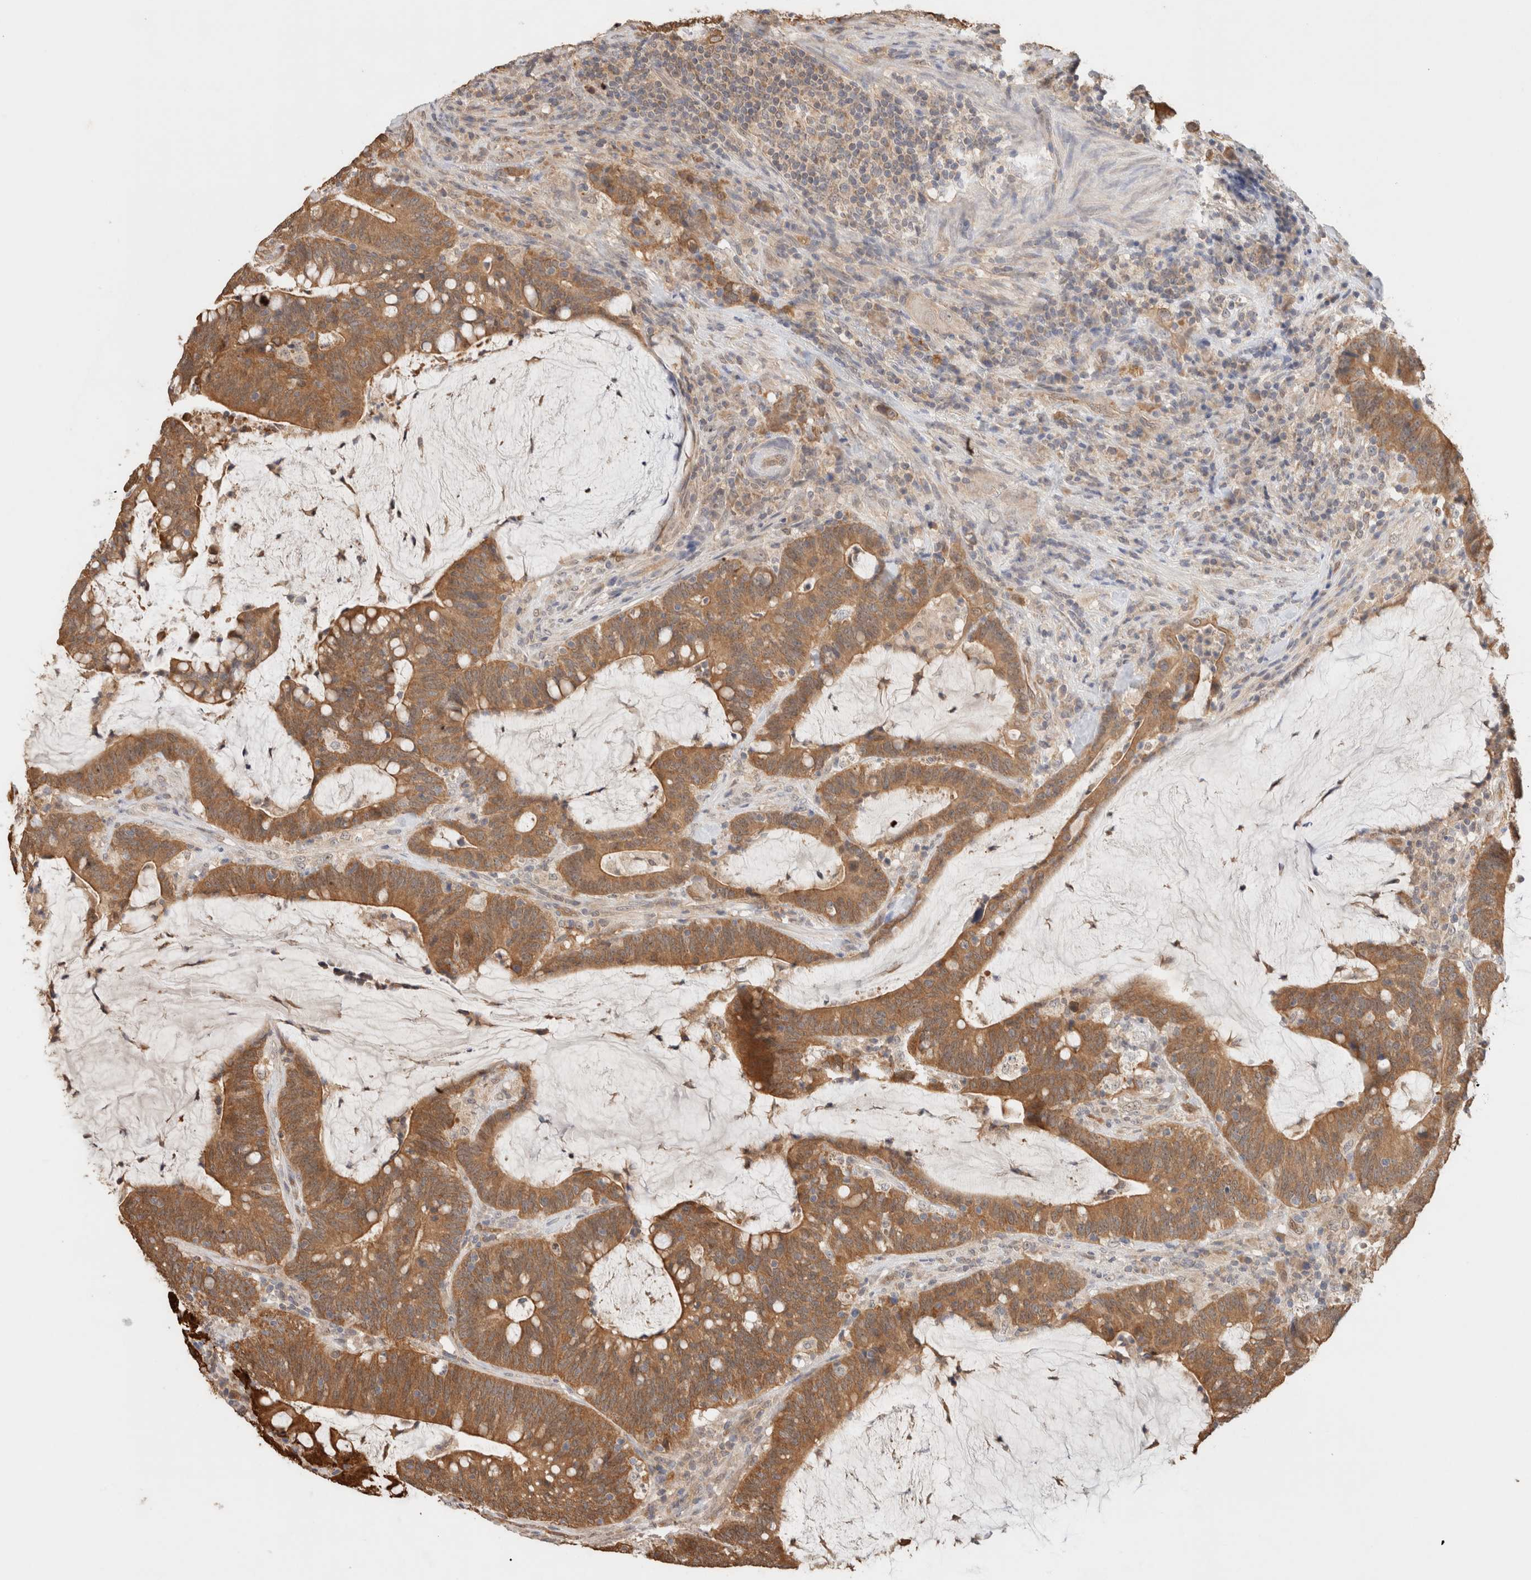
{"staining": {"intensity": "moderate", "quantity": ">75%", "location": "cytoplasmic/membranous,nuclear"}, "tissue": "colorectal cancer", "cell_type": "Tumor cells", "image_type": "cancer", "snomed": [{"axis": "morphology", "description": "Adenocarcinoma, NOS"}, {"axis": "topography", "description": "Colon"}], "caption": "Protein staining of colorectal cancer (adenocarcinoma) tissue displays moderate cytoplasmic/membranous and nuclear positivity in about >75% of tumor cells.", "gene": "CA13", "patient": {"sex": "female", "age": 66}}